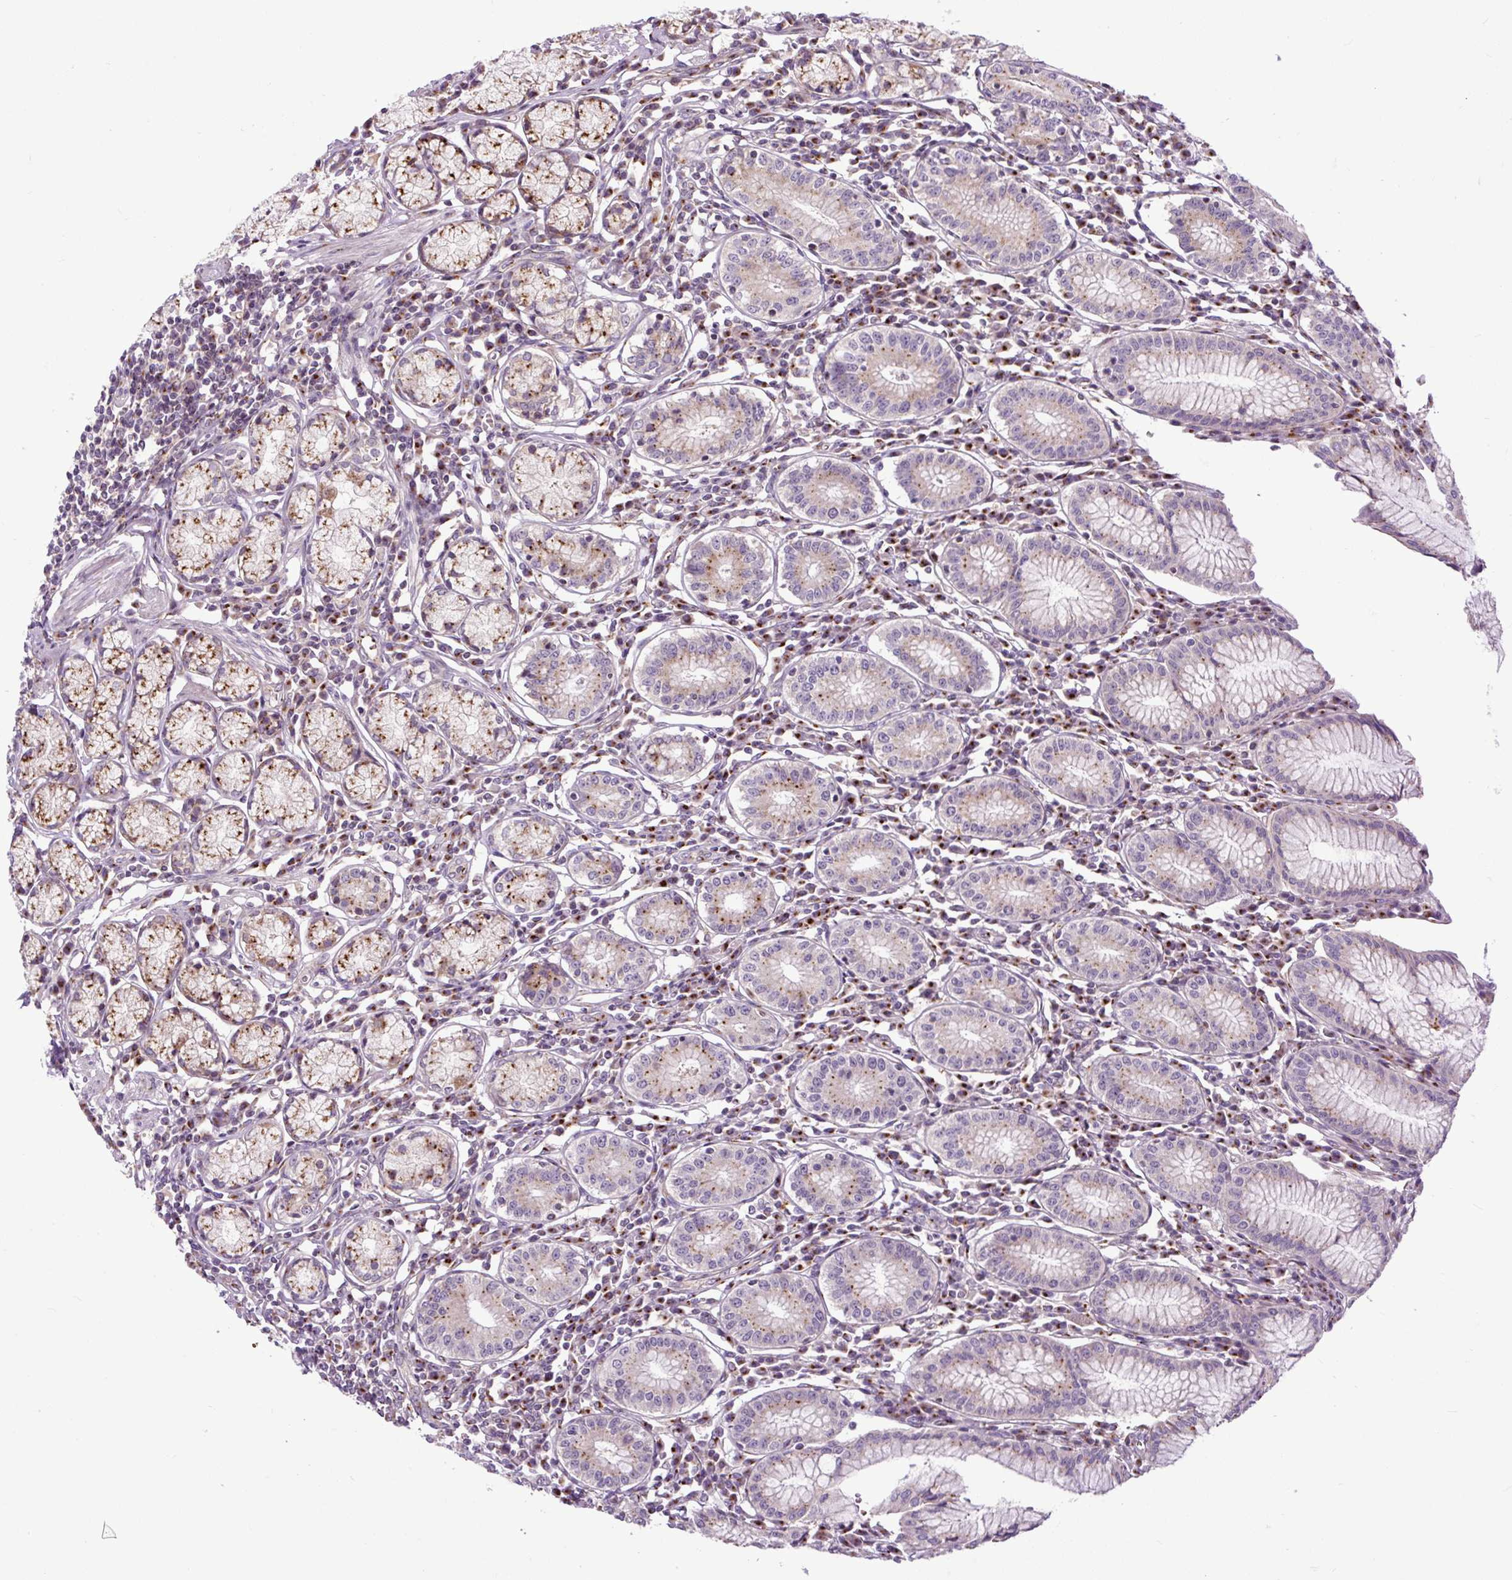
{"staining": {"intensity": "strong", "quantity": "25%-75%", "location": "cytoplasmic/membranous"}, "tissue": "stomach", "cell_type": "Glandular cells", "image_type": "normal", "snomed": [{"axis": "morphology", "description": "Normal tissue, NOS"}, {"axis": "topography", "description": "Stomach"}], "caption": "Immunohistochemistry staining of unremarkable stomach, which displays high levels of strong cytoplasmic/membranous staining in about 25%-75% of glandular cells indicating strong cytoplasmic/membranous protein expression. The staining was performed using DAB (3,3'-diaminobenzidine) (brown) for protein detection and nuclei were counterstained in hematoxylin (blue).", "gene": "MSMP", "patient": {"sex": "male", "age": 55}}